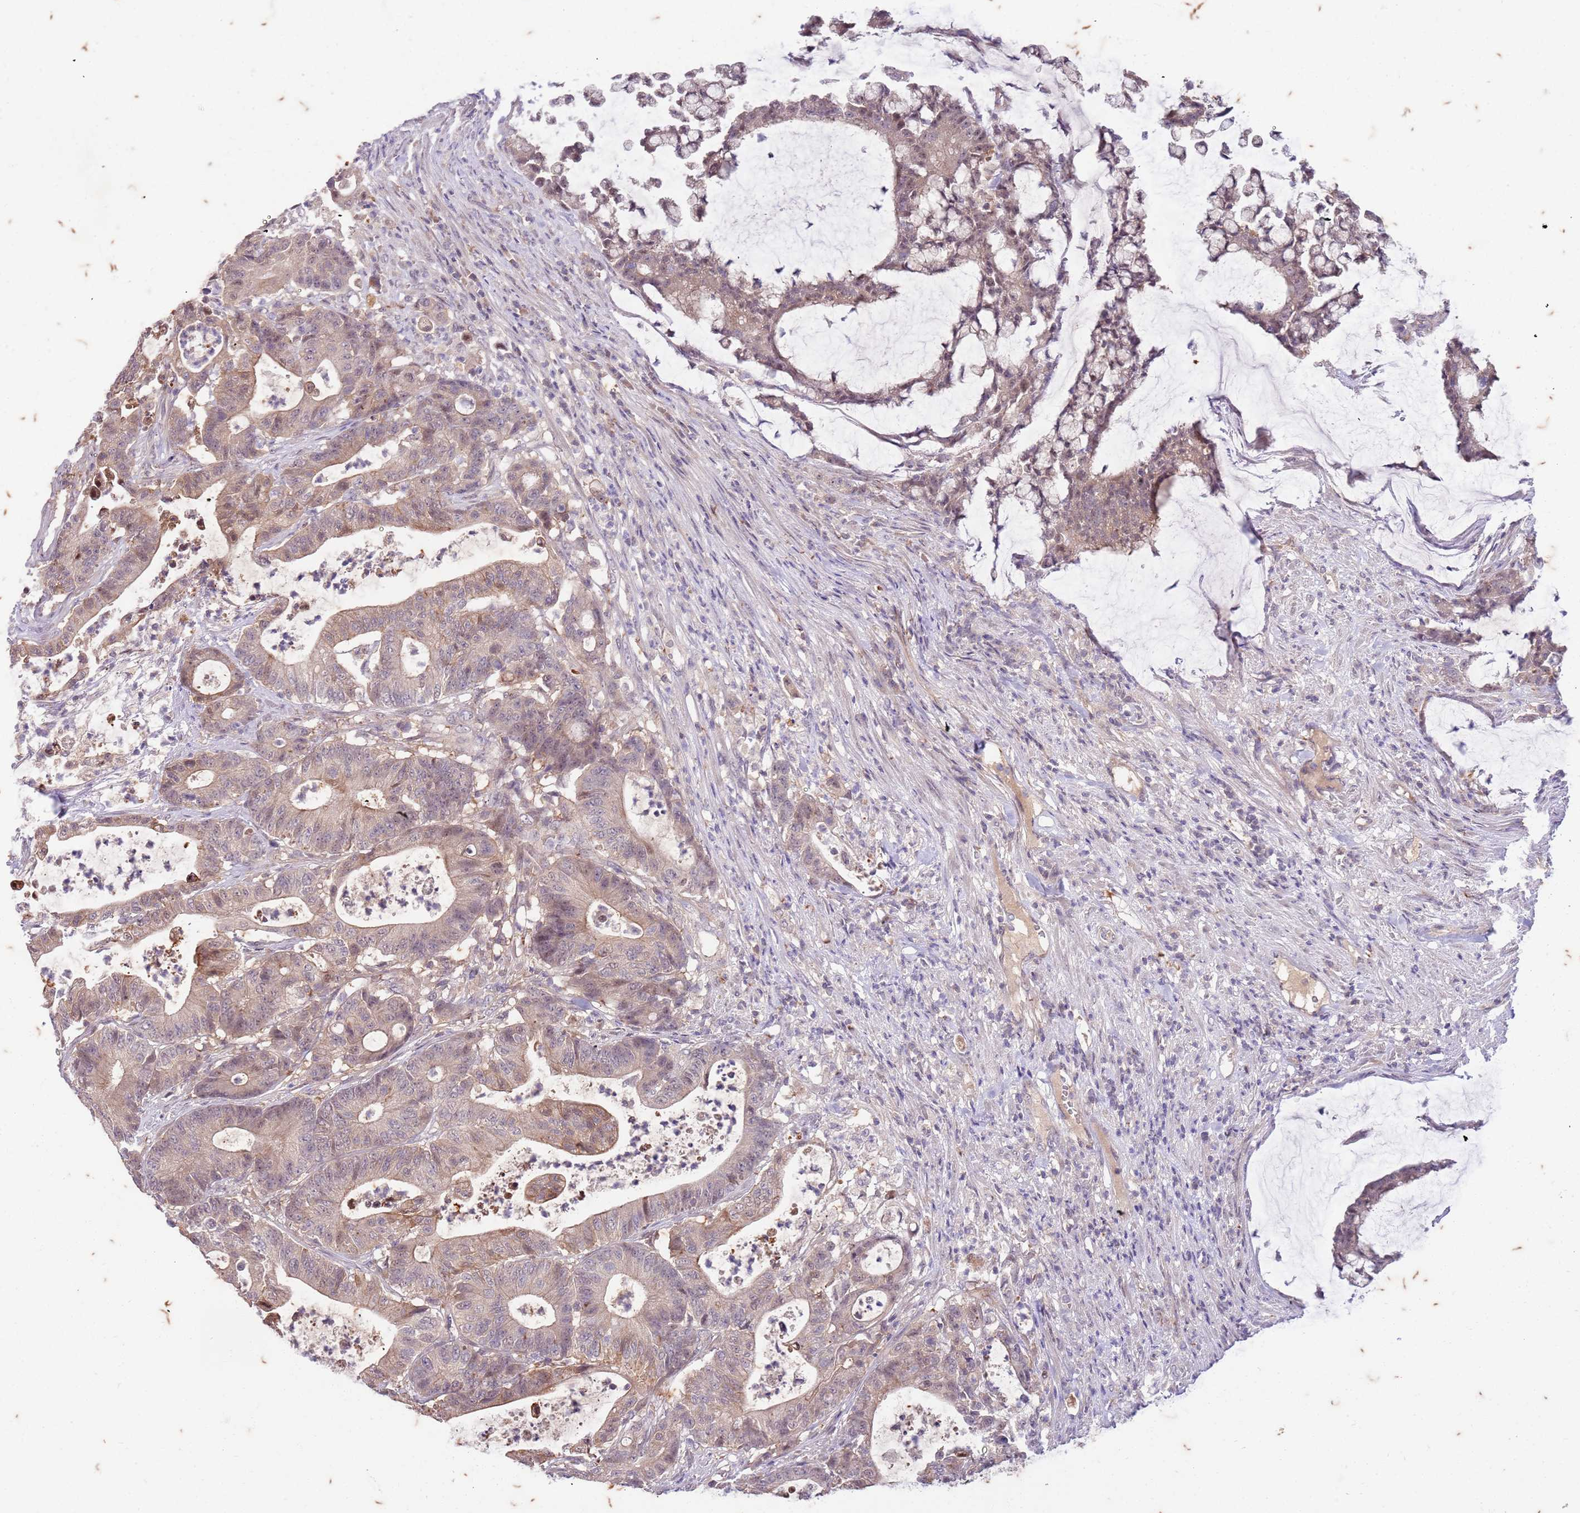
{"staining": {"intensity": "weak", "quantity": "25%-75%", "location": "cytoplasmic/membranous"}, "tissue": "colorectal cancer", "cell_type": "Tumor cells", "image_type": "cancer", "snomed": [{"axis": "morphology", "description": "Adenocarcinoma, NOS"}, {"axis": "topography", "description": "Colon"}], "caption": "A histopathology image of human colorectal cancer stained for a protein shows weak cytoplasmic/membranous brown staining in tumor cells.", "gene": "RAPGEF3", "patient": {"sex": "female", "age": 84}}